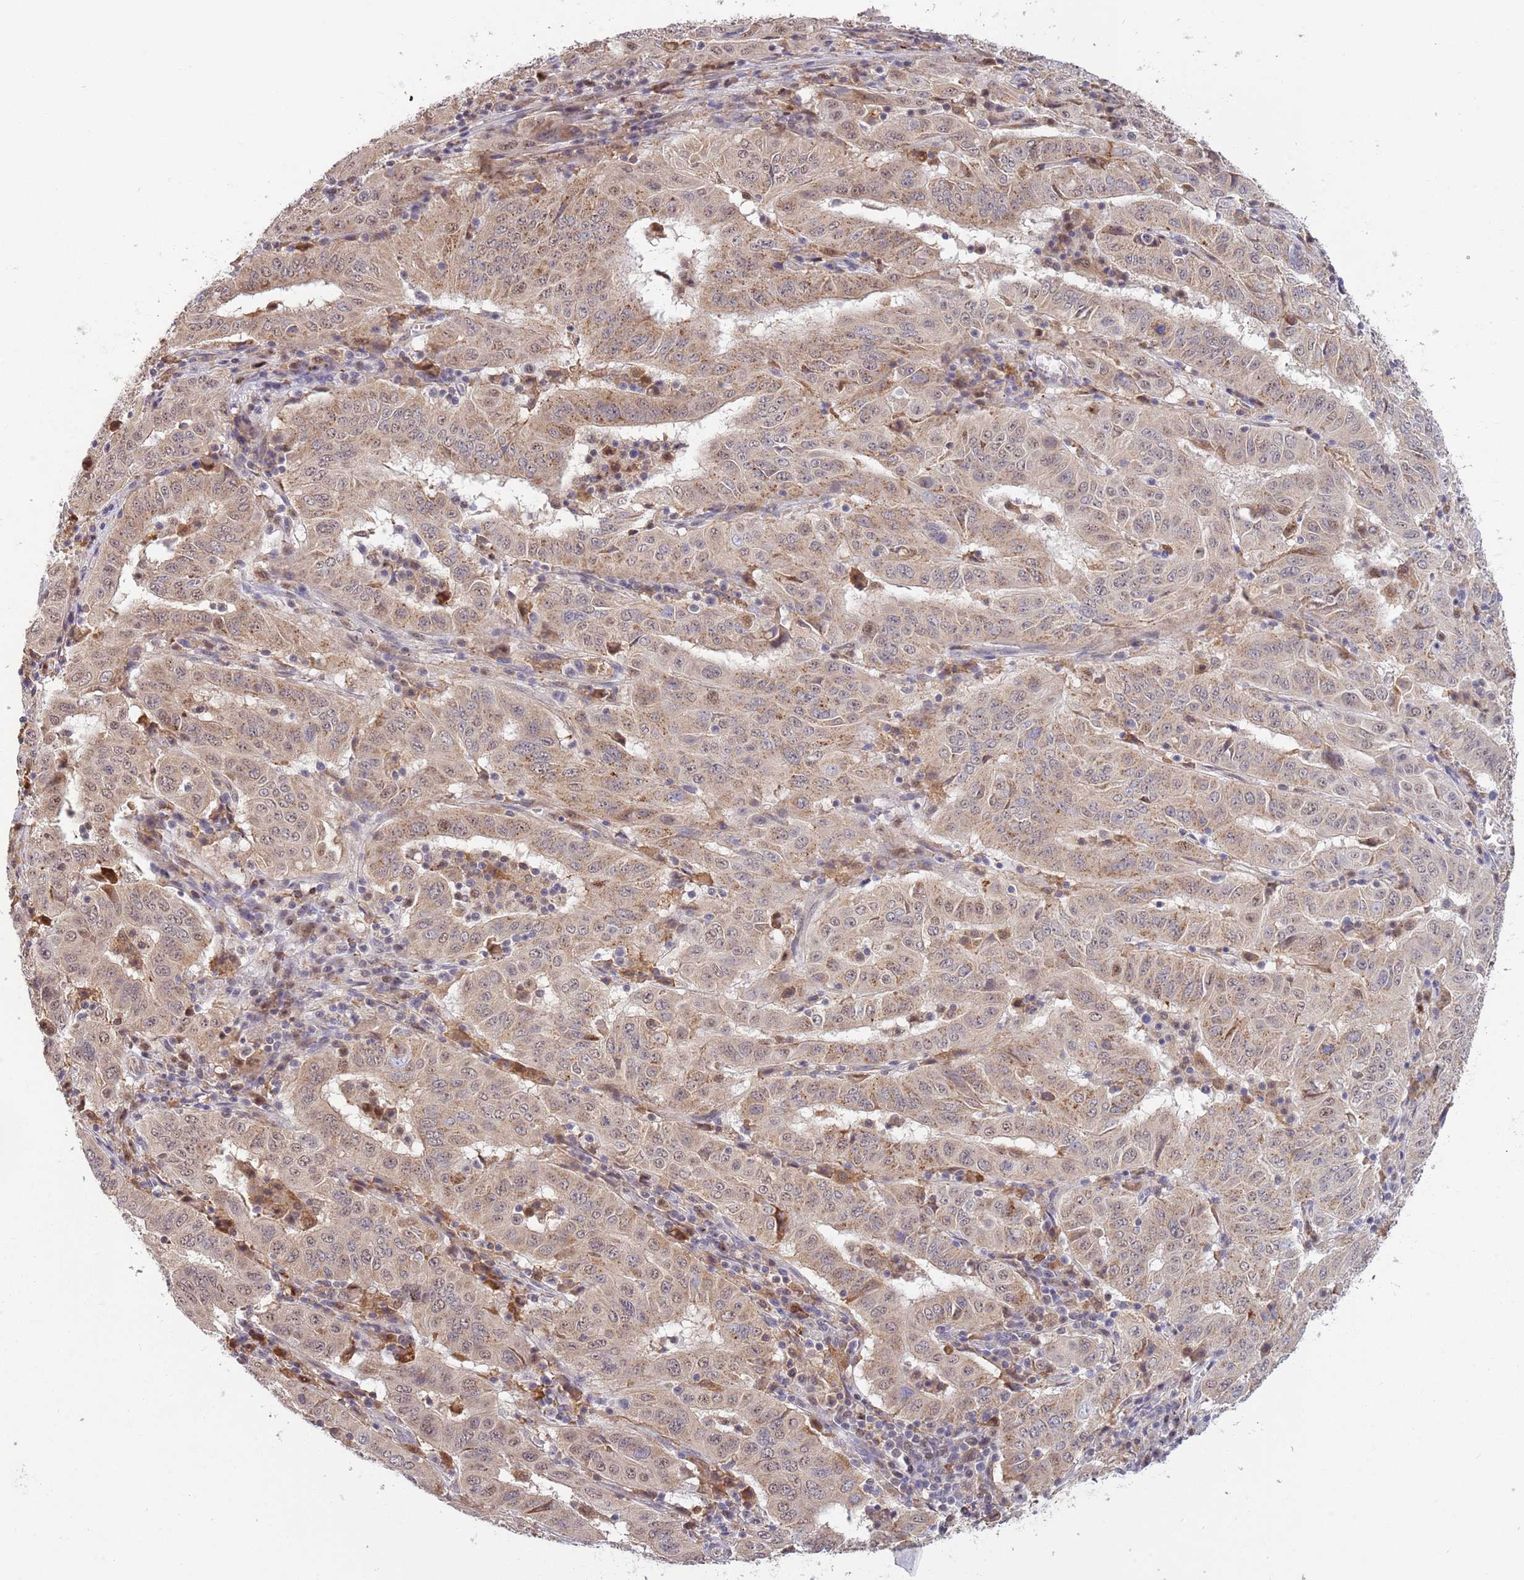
{"staining": {"intensity": "weak", "quantity": "25%-75%", "location": "cytoplasmic/membranous,nuclear"}, "tissue": "pancreatic cancer", "cell_type": "Tumor cells", "image_type": "cancer", "snomed": [{"axis": "morphology", "description": "Adenocarcinoma, NOS"}, {"axis": "topography", "description": "Pancreas"}], "caption": "Tumor cells reveal weak cytoplasmic/membranous and nuclear expression in about 25%-75% of cells in pancreatic cancer. Ihc stains the protein of interest in brown and the nuclei are stained blue.", "gene": "CCNJL", "patient": {"sex": "male", "age": 63}}